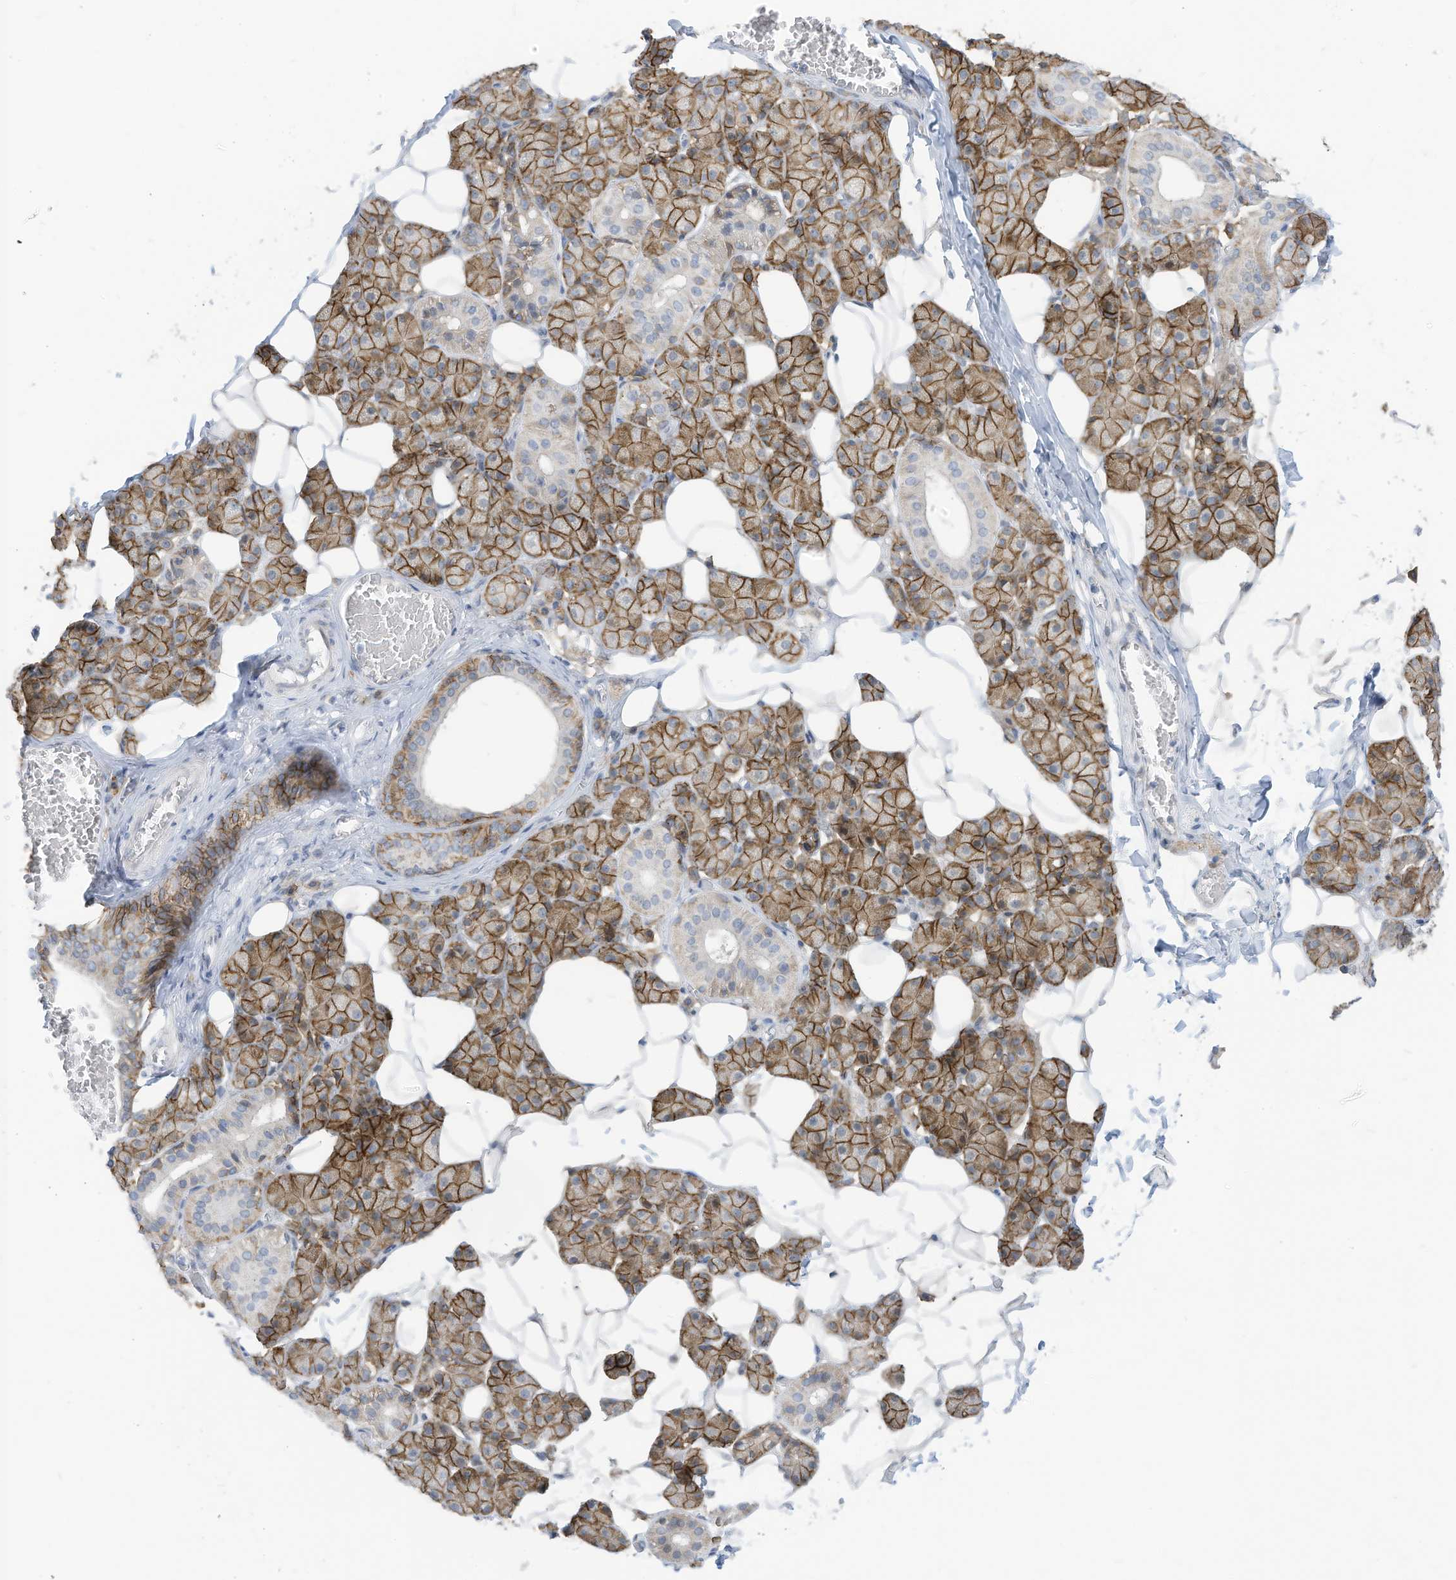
{"staining": {"intensity": "moderate", "quantity": ">75%", "location": "cytoplasmic/membranous"}, "tissue": "salivary gland", "cell_type": "Glandular cells", "image_type": "normal", "snomed": [{"axis": "morphology", "description": "Normal tissue, NOS"}, {"axis": "topography", "description": "Salivary gland"}], "caption": "Salivary gland stained with a brown dye displays moderate cytoplasmic/membranous positive positivity in approximately >75% of glandular cells.", "gene": "SLC1A5", "patient": {"sex": "female", "age": 33}}